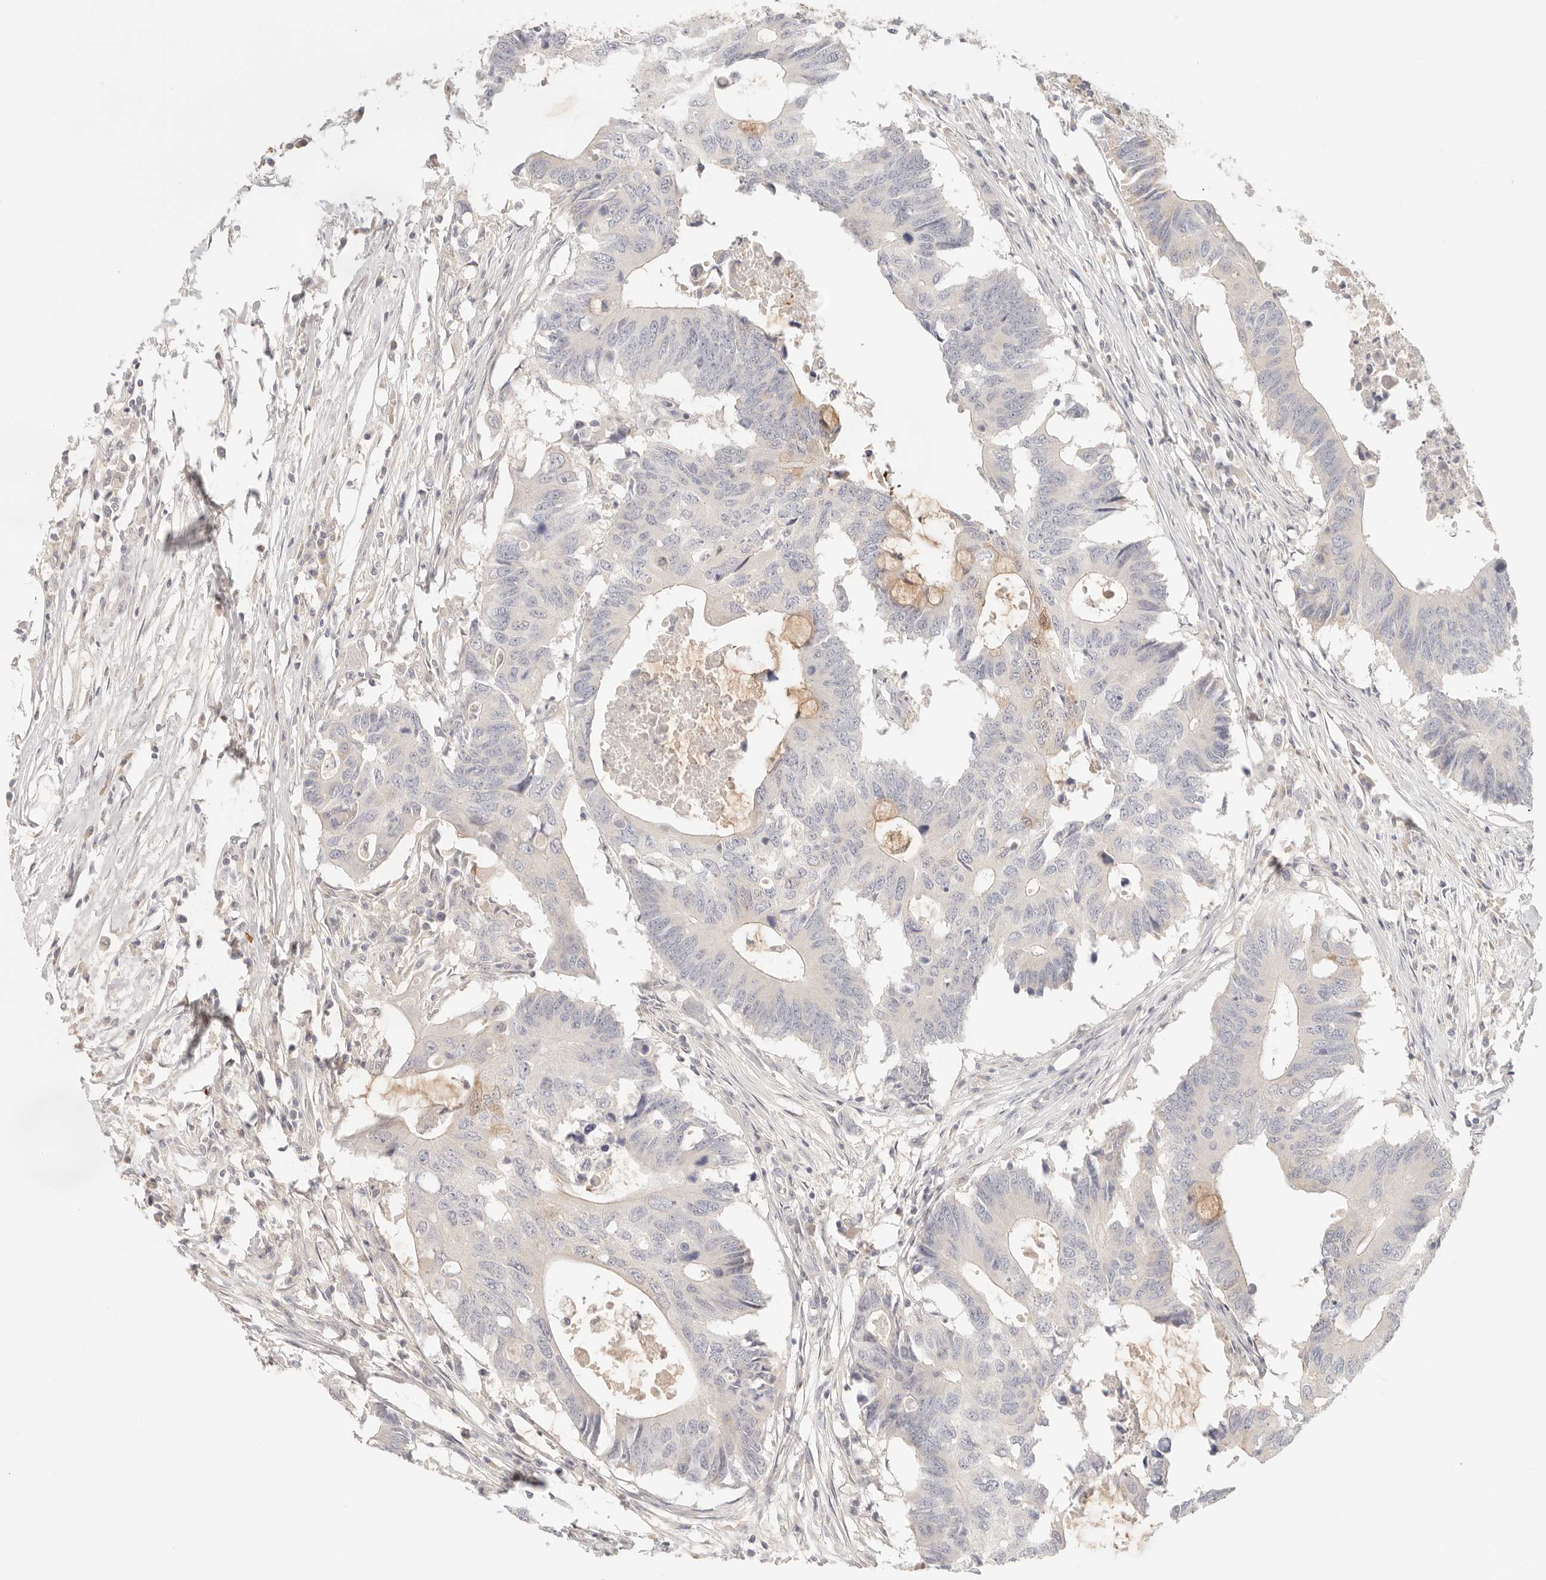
{"staining": {"intensity": "negative", "quantity": "none", "location": "none"}, "tissue": "colorectal cancer", "cell_type": "Tumor cells", "image_type": "cancer", "snomed": [{"axis": "morphology", "description": "Adenocarcinoma, NOS"}, {"axis": "topography", "description": "Colon"}], "caption": "IHC image of neoplastic tissue: human adenocarcinoma (colorectal) stained with DAB reveals no significant protein positivity in tumor cells.", "gene": "SPHK1", "patient": {"sex": "male", "age": 71}}